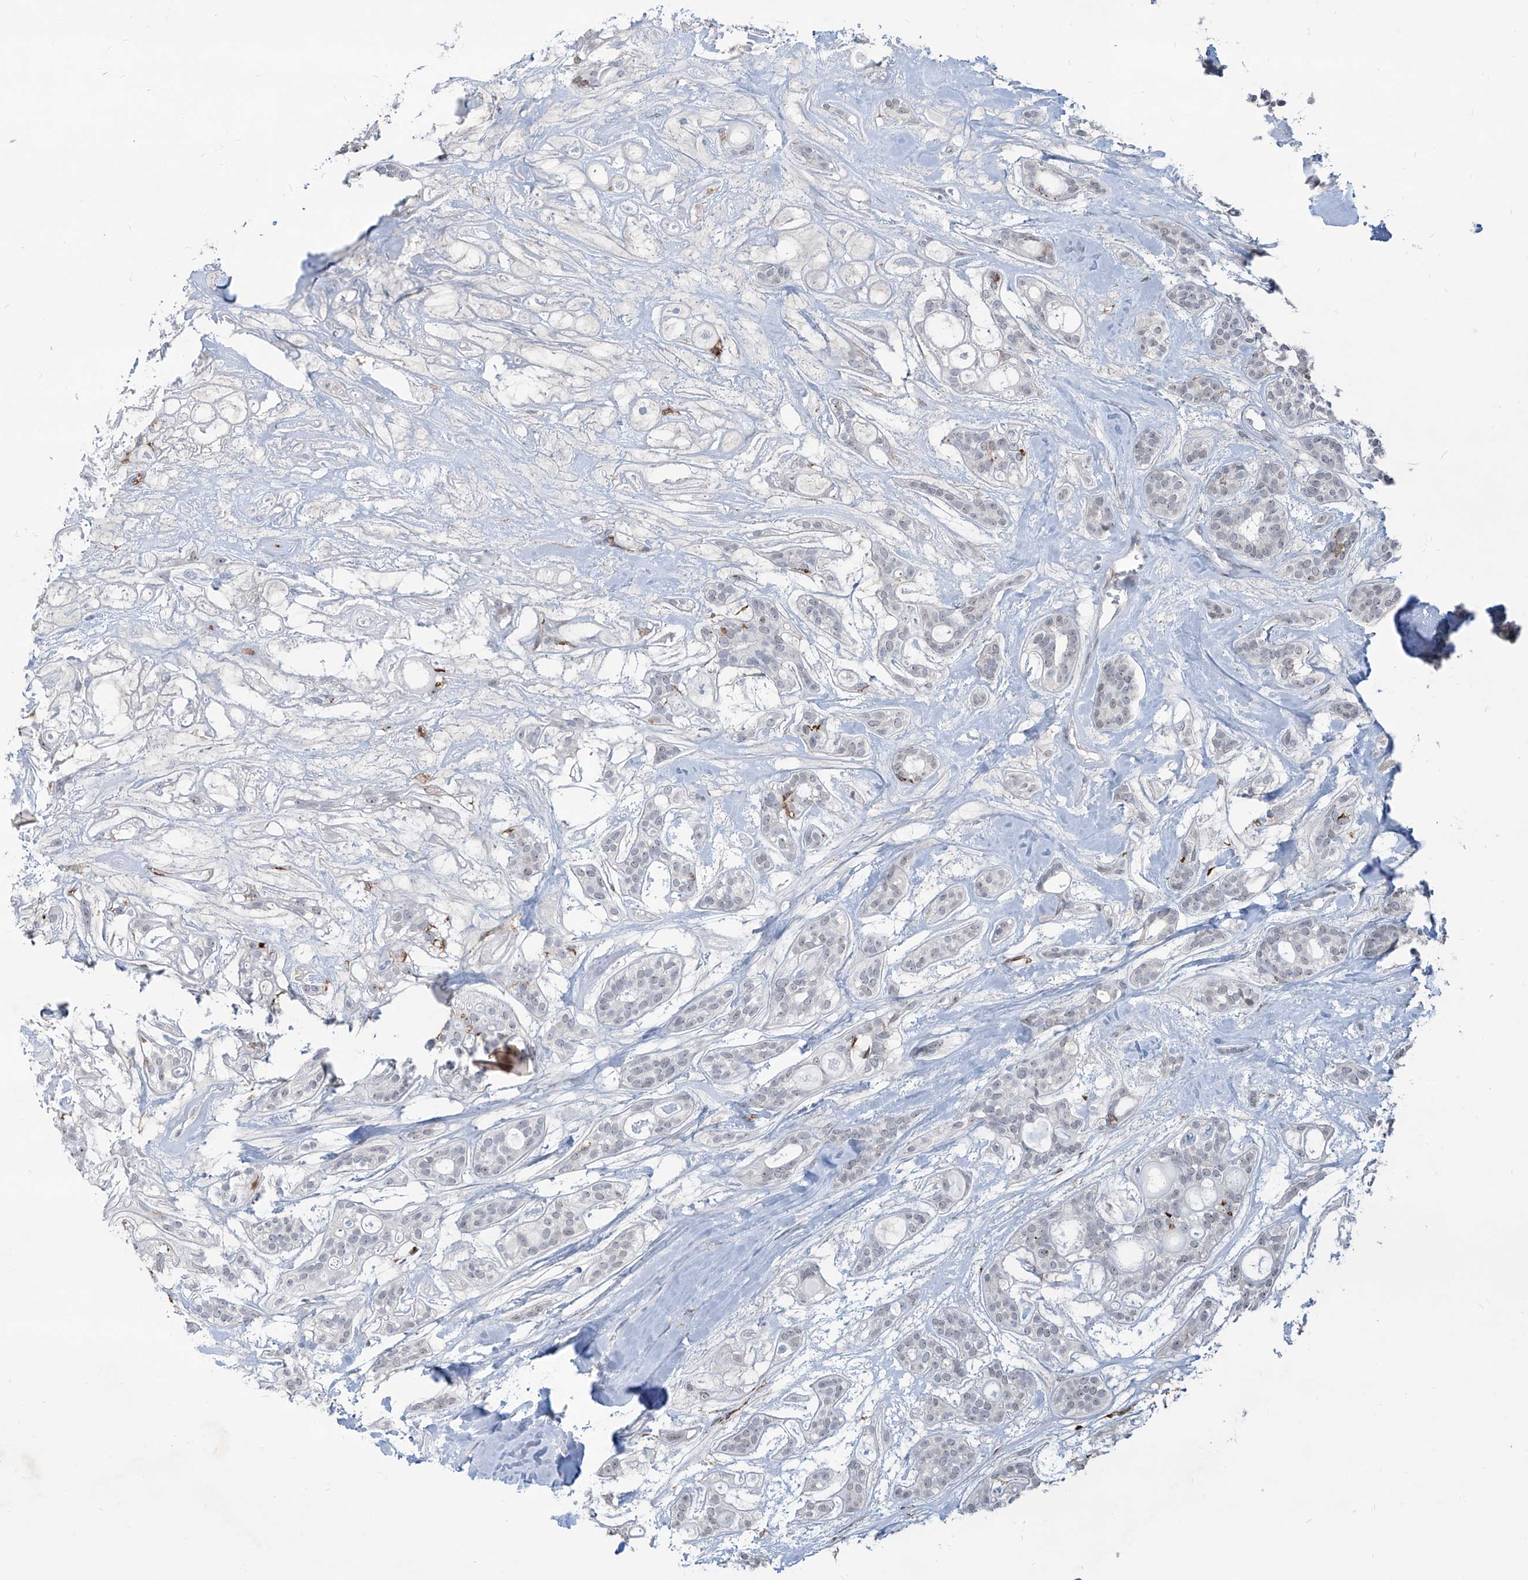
{"staining": {"intensity": "negative", "quantity": "none", "location": "none"}, "tissue": "head and neck cancer", "cell_type": "Tumor cells", "image_type": "cancer", "snomed": [{"axis": "morphology", "description": "Adenocarcinoma, NOS"}, {"axis": "topography", "description": "Head-Neck"}], "caption": "Immunohistochemistry of human adenocarcinoma (head and neck) exhibits no positivity in tumor cells.", "gene": "ZBTB48", "patient": {"sex": "male", "age": 66}}